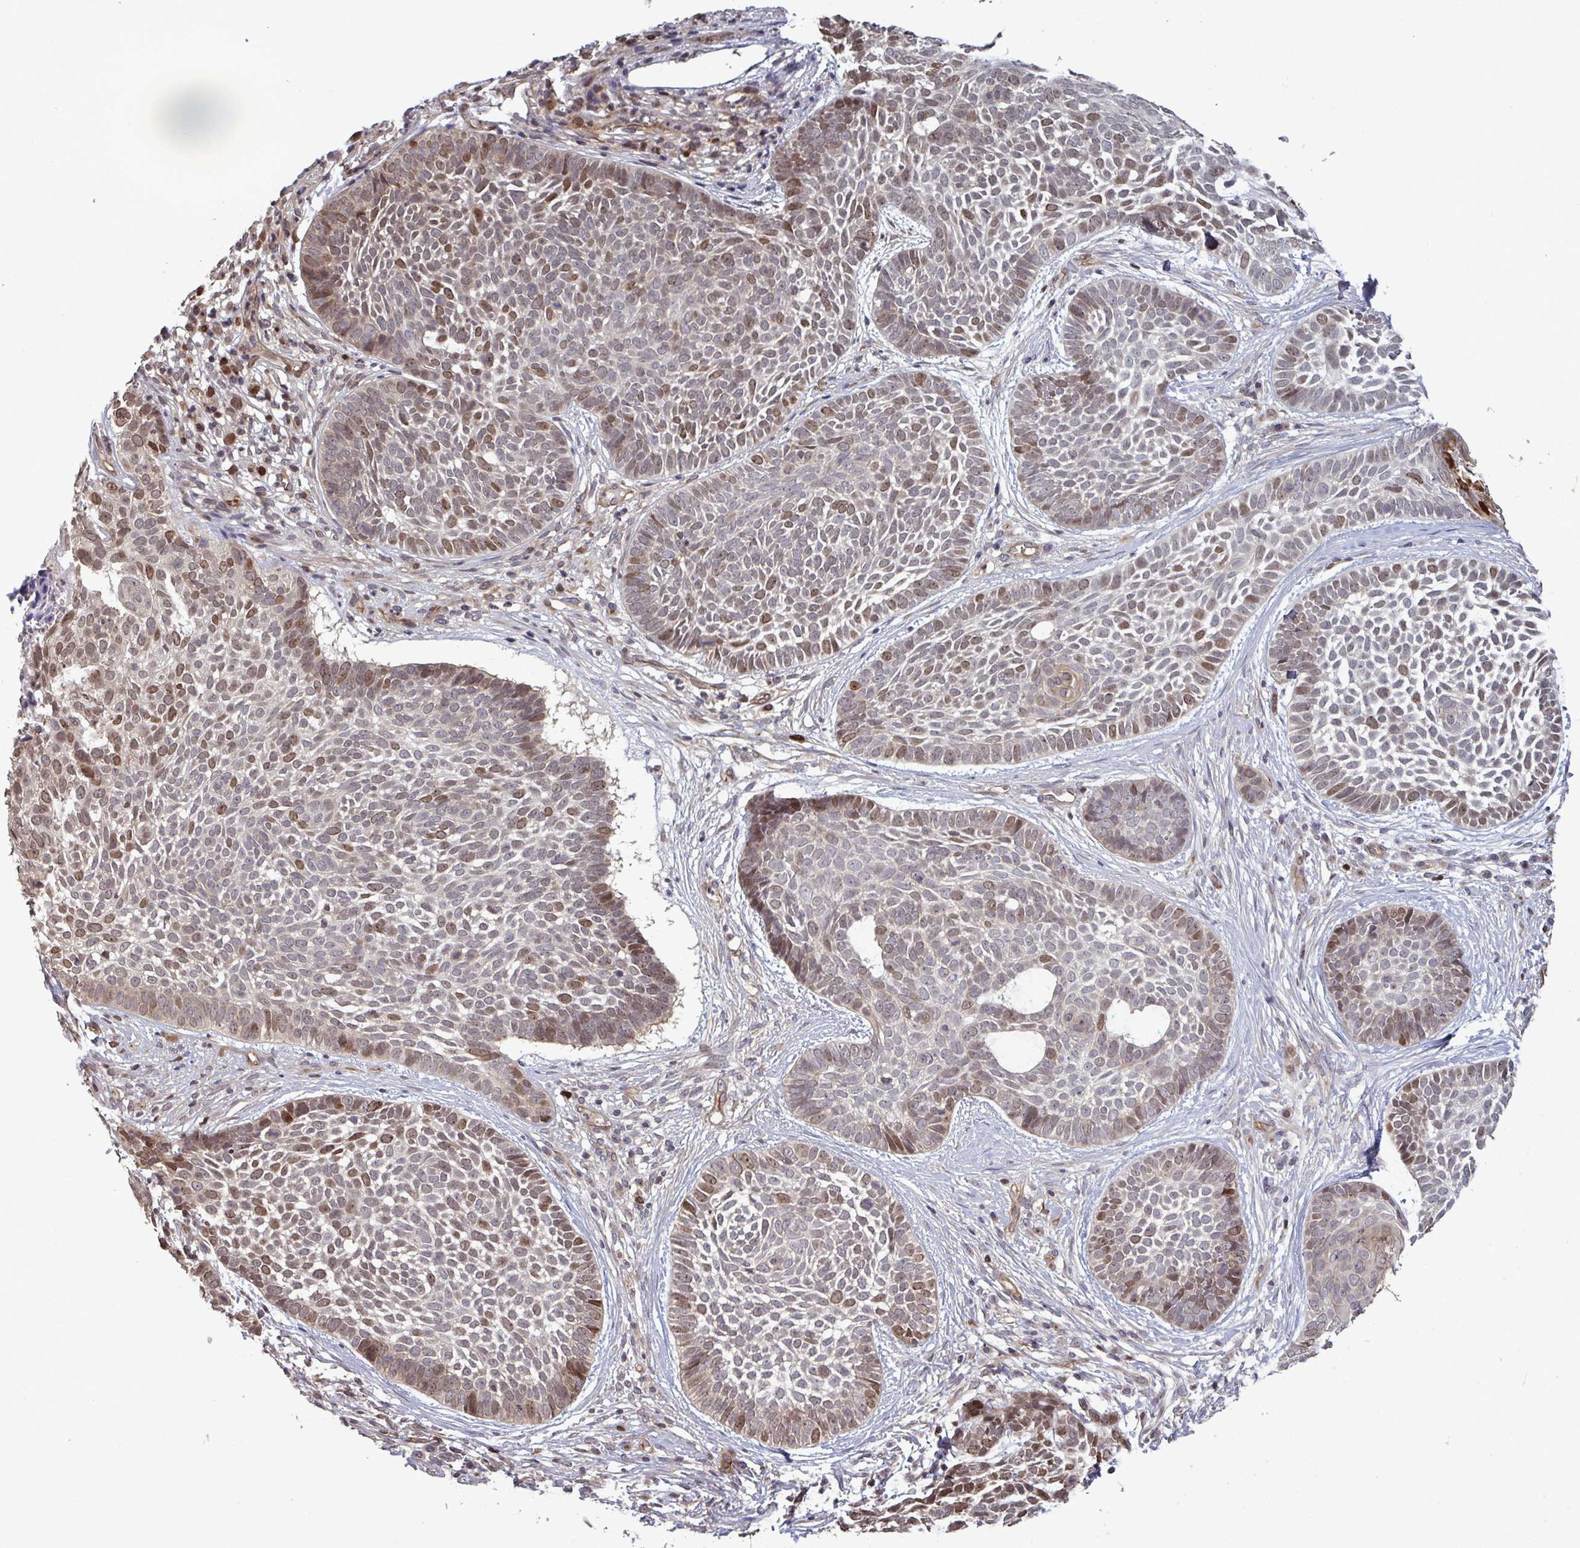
{"staining": {"intensity": "moderate", "quantity": "25%-75%", "location": "nuclear"}, "tissue": "skin cancer", "cell_type": "Tumor cells", "image_type": "cancer", "snomed": [{"axis": "morphology", "description": "Basal cell carcinoma"}, {"axis": "topography", "description": "Skin"}], "caption": "Skin cancer stained with DAB (3,3'-diaminobenzidine) IHC exhibits medium levels of moderate nuclear positivity in about 25%-75% of tumor cells.", "gene": "IPO5", "patient": {"sex": "female", "age": 89}}